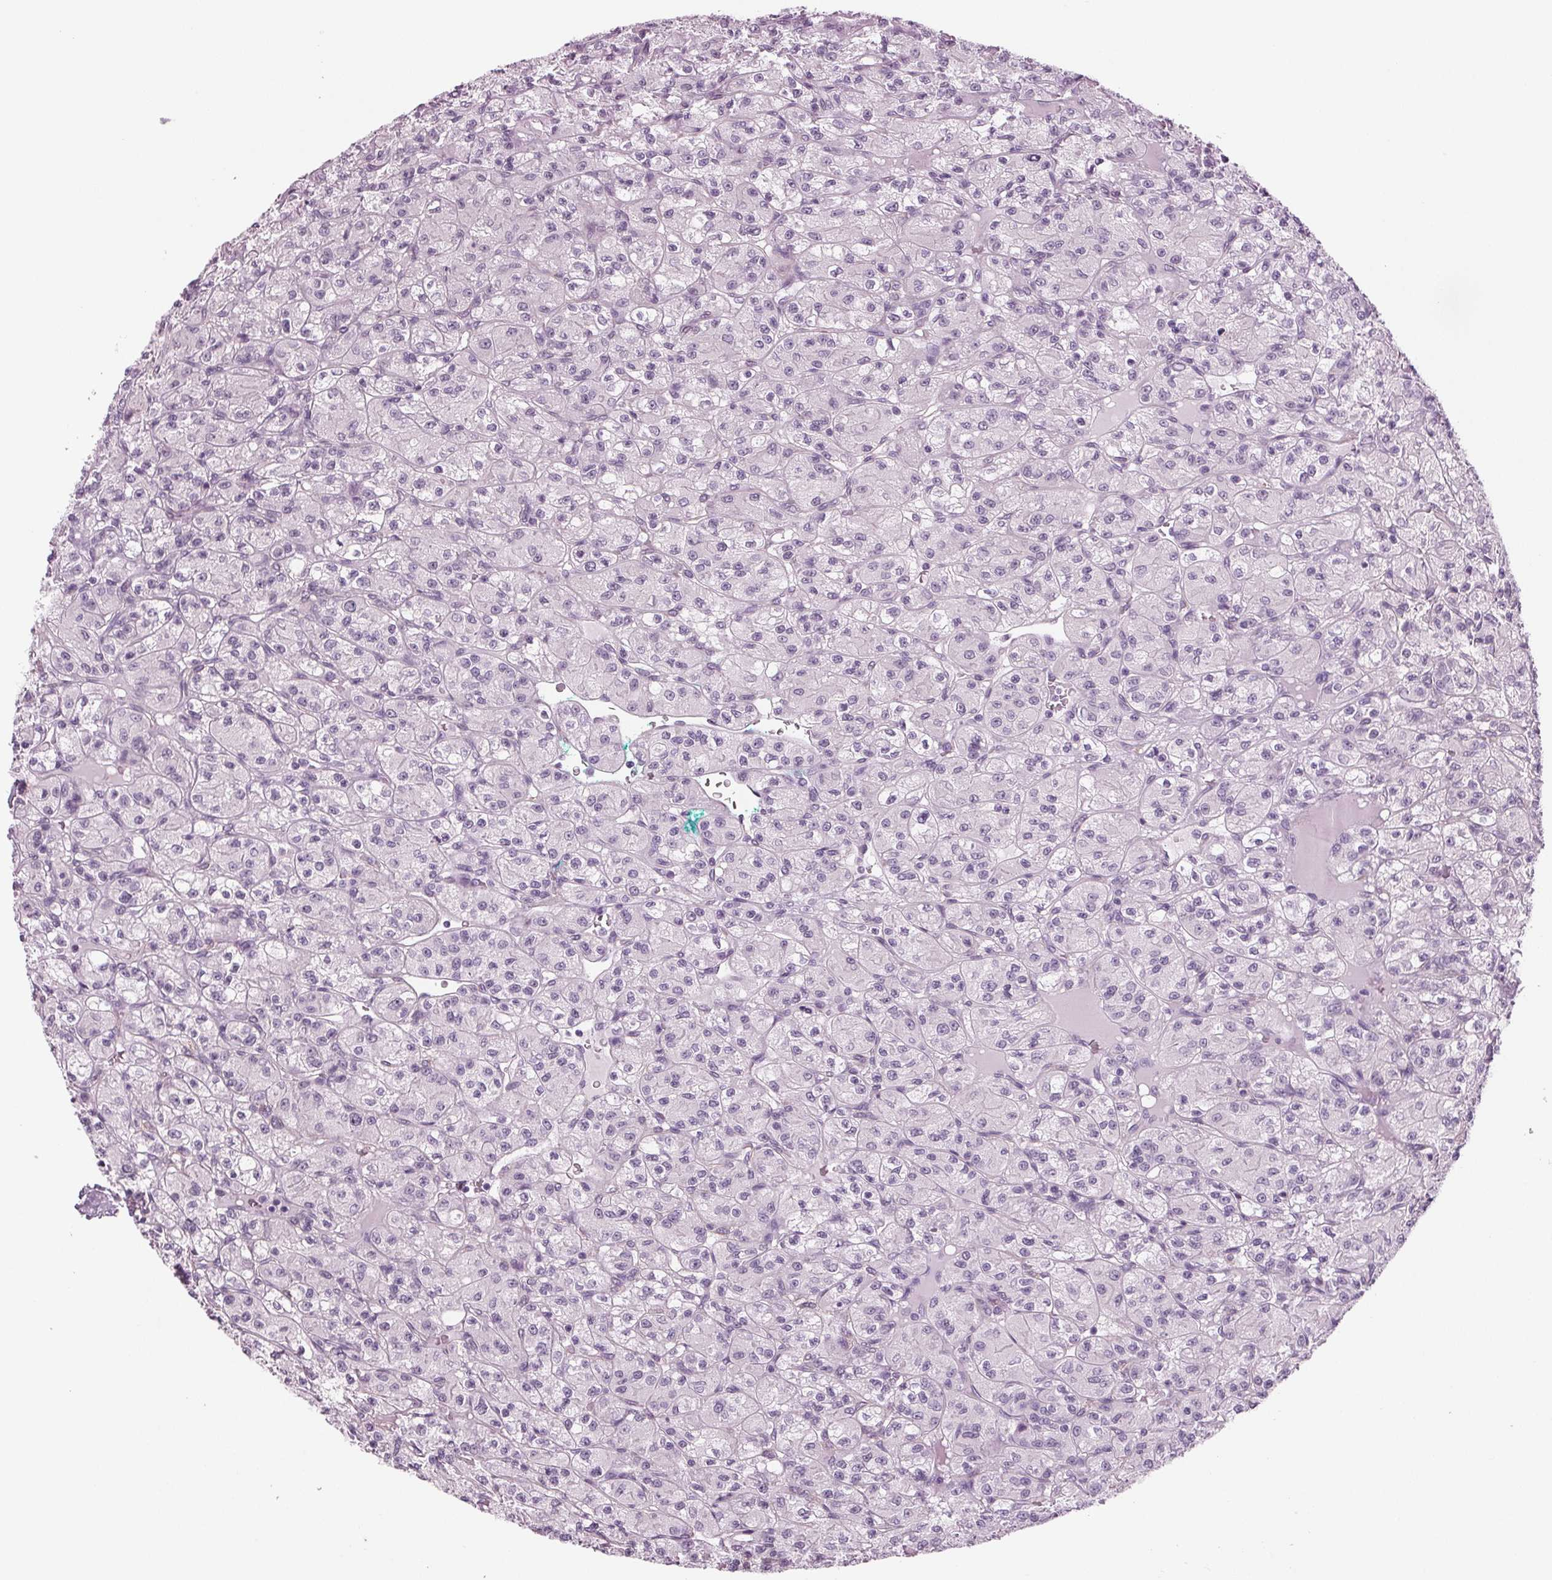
{"staining": {"intensity": "negative", "quantity": "none", "location": "none"}, "tissue": "renal cancer", "cell_type": "Tumor cells", "image_type": "cancer", "snomed": [{"axis": "morphology", "description": "Adenocarcinoma, NOS"}, {"axis": "topography", "description": "Kidney"}], "caption": "A high-resolution micrograph shows immunohistochemistry staining of adenocarcinoma (renal), which demonstrates no significant staining in tumor cells.", "gene": "BHLHE22", "patient": {"sex": "female", "age": 70}}